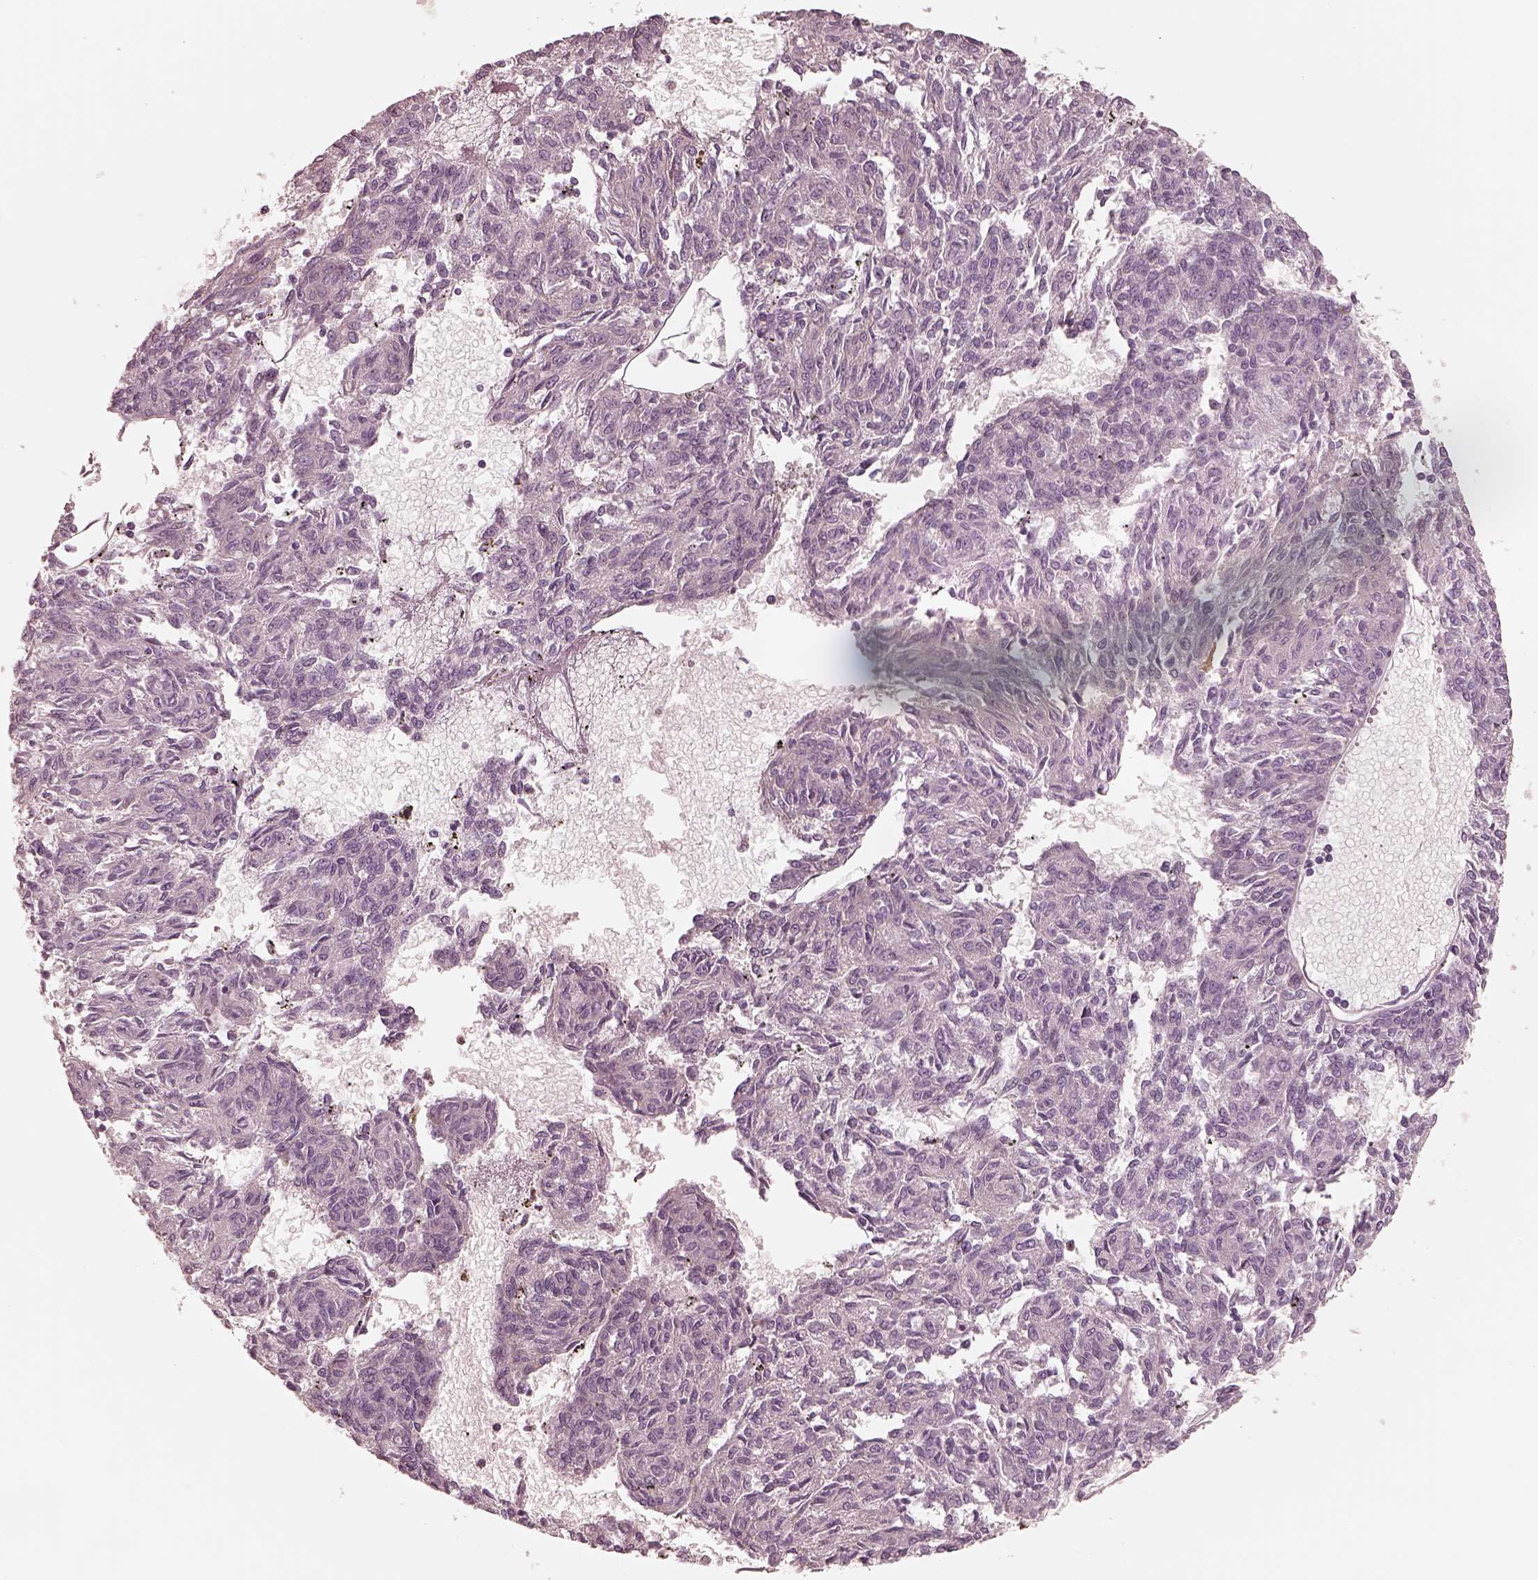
{"staining": {"intensity": "negative", "quantity": "none", "location": "none"}, "tissue": "melanoma", "cell_type": "Tumor cells", "image_type": "cancer", "snomed": [{"axis": "morphology", "description": "Malignant melanoma, NOS"}, {"axis": "topography", "description": "Skin"}], "caption": "This is an IHC histopathology image of melanoma. There is no expression in tumor cells.", "gene": "RAB3C", "patient": {"sex": "female", "age": 72}}